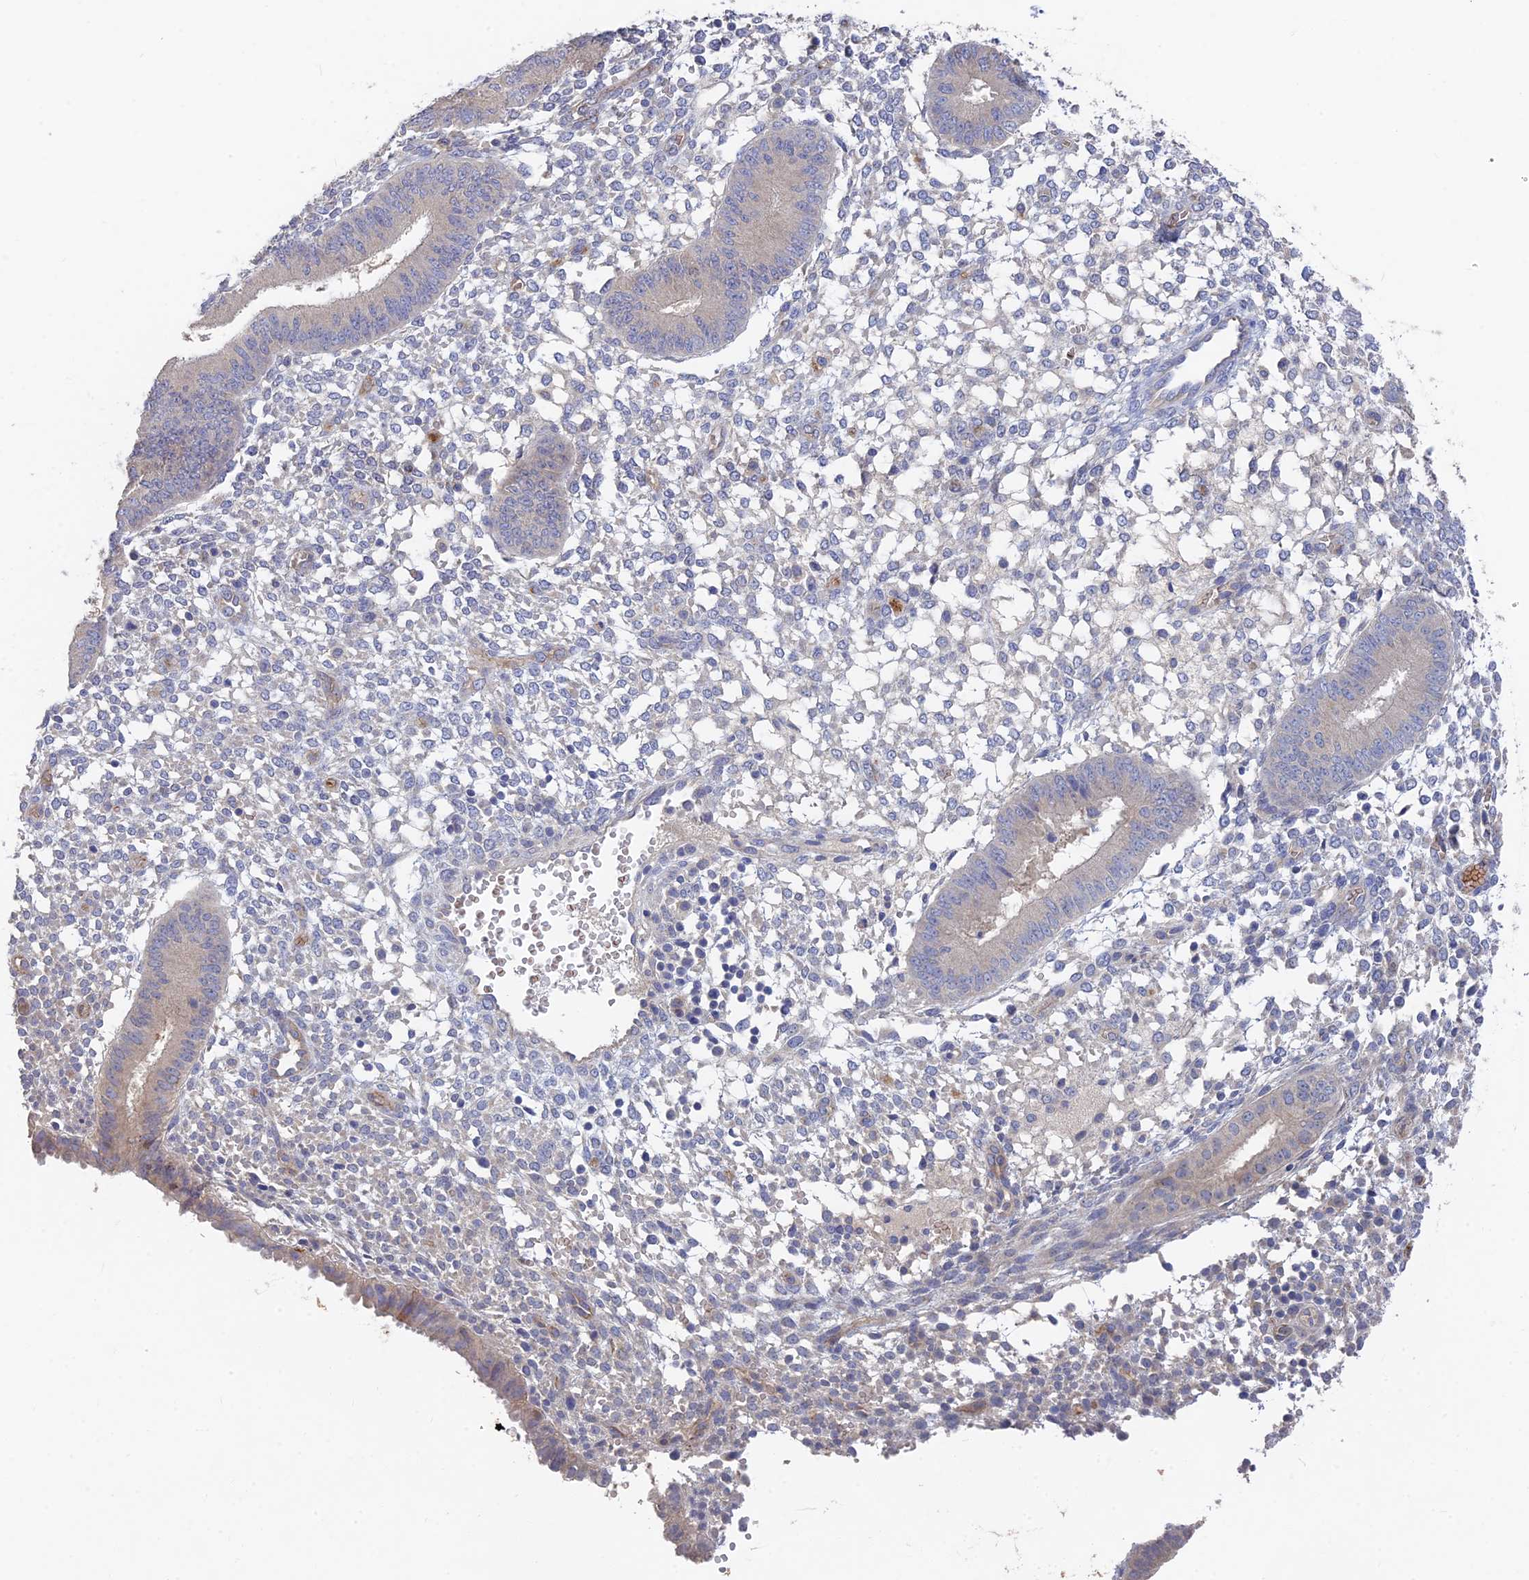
{"staining": {"intensity": "negative", "quantity": "none", "location": "none"}, "tissue": "endometrium", "cell_type": "Cells in endometrial stroma", "image_type": "normal", "snomed": [{"axis": "morphology", "description": "Normal tissue, NOS"}, {"axis": "topography", "description": "Endometrium"}], "caption": "Immunohistochemistry histopathology image of benign endometrium: human endometrium stained with DAB (3,3'-diaminobenzidine) displays no significant protein positivity in cells in endometrial stroma. (DAB immunohistochemistry visualized using brightfield microscopy, high magnification).", "gene": "ARRDC1", "patient": {"sex": "female", "age": 49}}